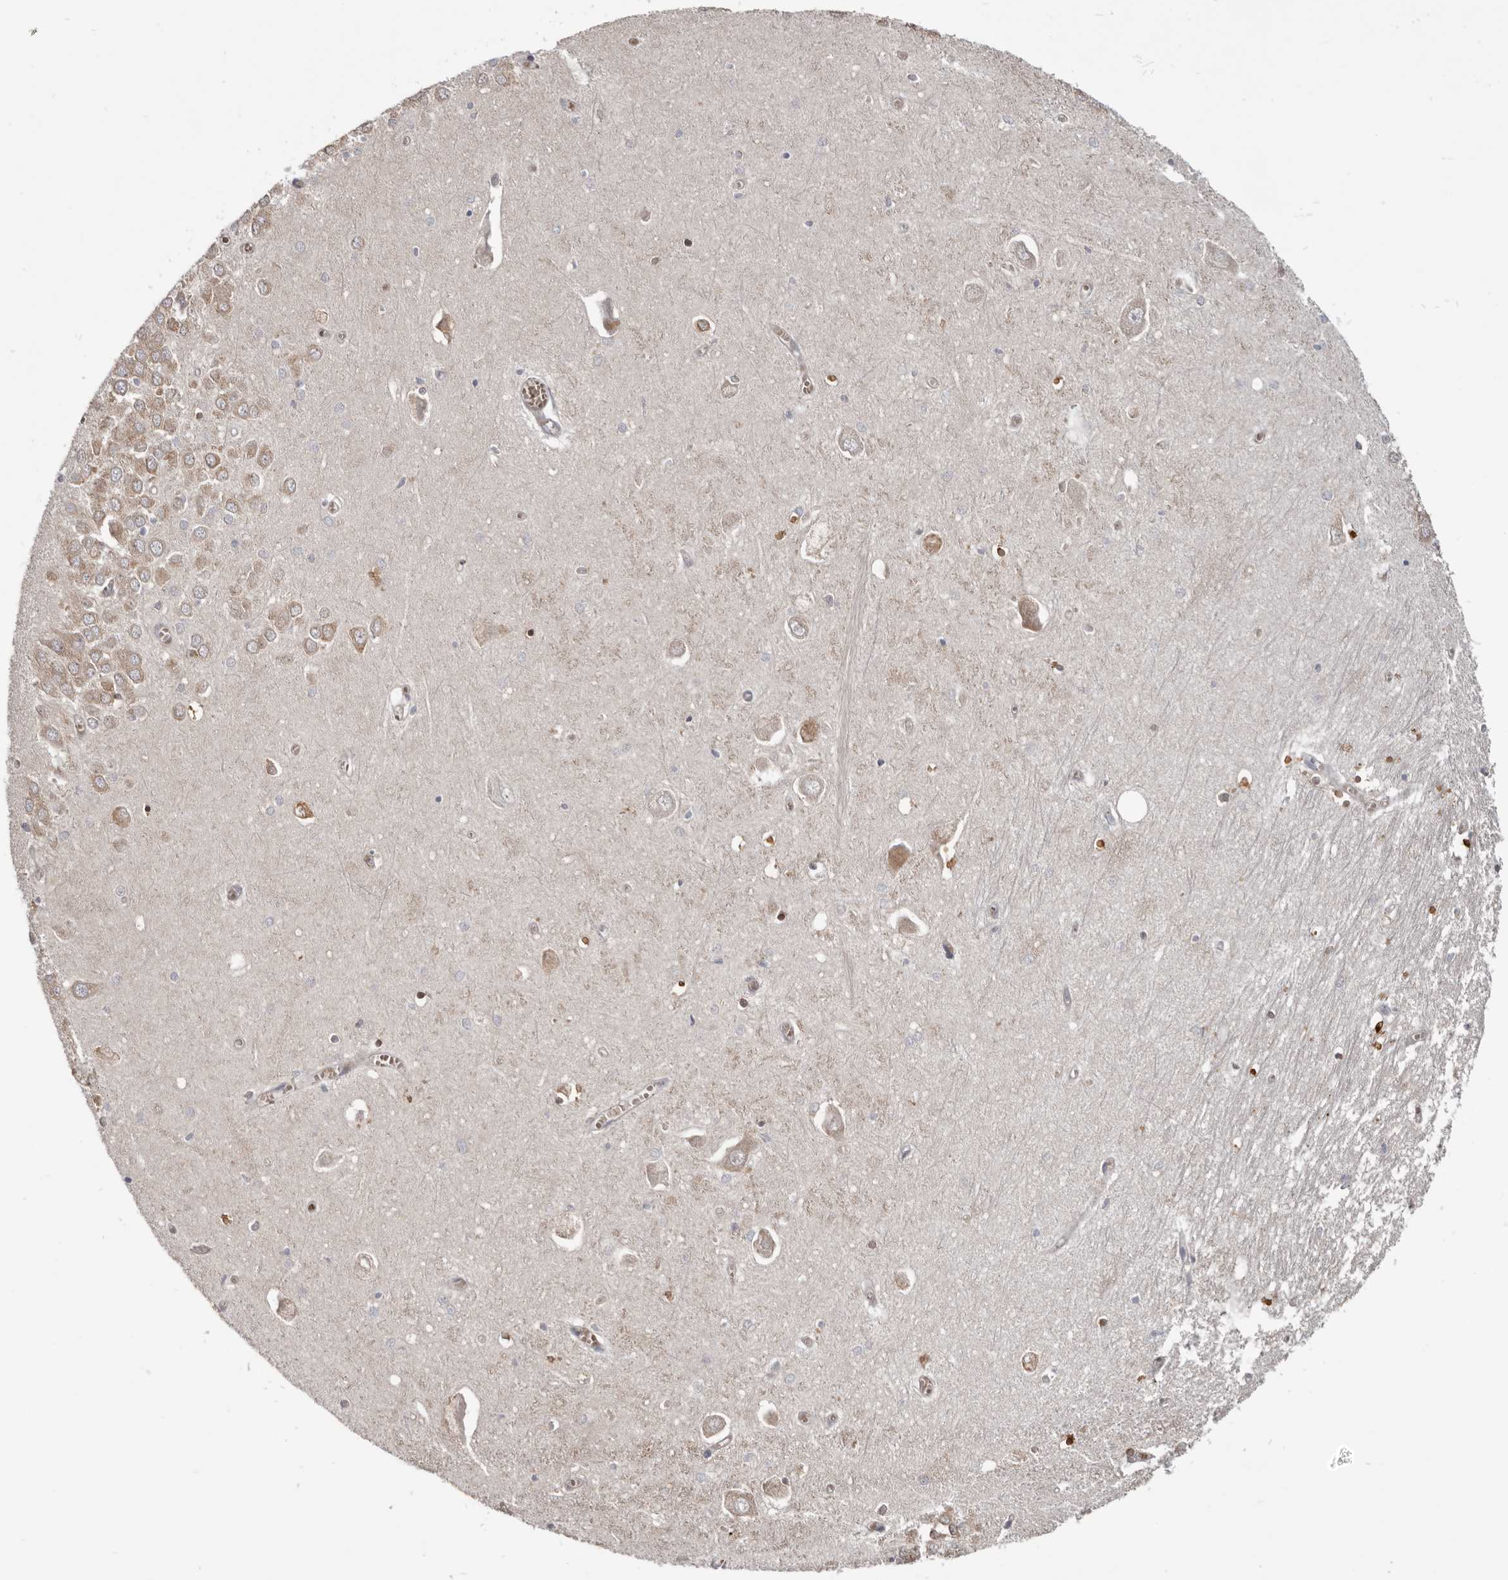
{"staining": {"intensity": "moderate", "quantity": "<25%", "location": "cytoplasmic/membranous"}, "tissue": "hippocampus", "cell_type": "Glial cells", "image_type": "normal", "snomed": [{"axis": "morphology", "description": "Normal tissue, NOS"}, {"axis": "topography", "description": "Hippocampus"}], "caption": "The immunohistochemical stain labels moderate cytoplasmic/membranous expression in glial cells of normal hippocampus.", "gene": "NENF", "patient": {"sex": "male", "age": 70}}